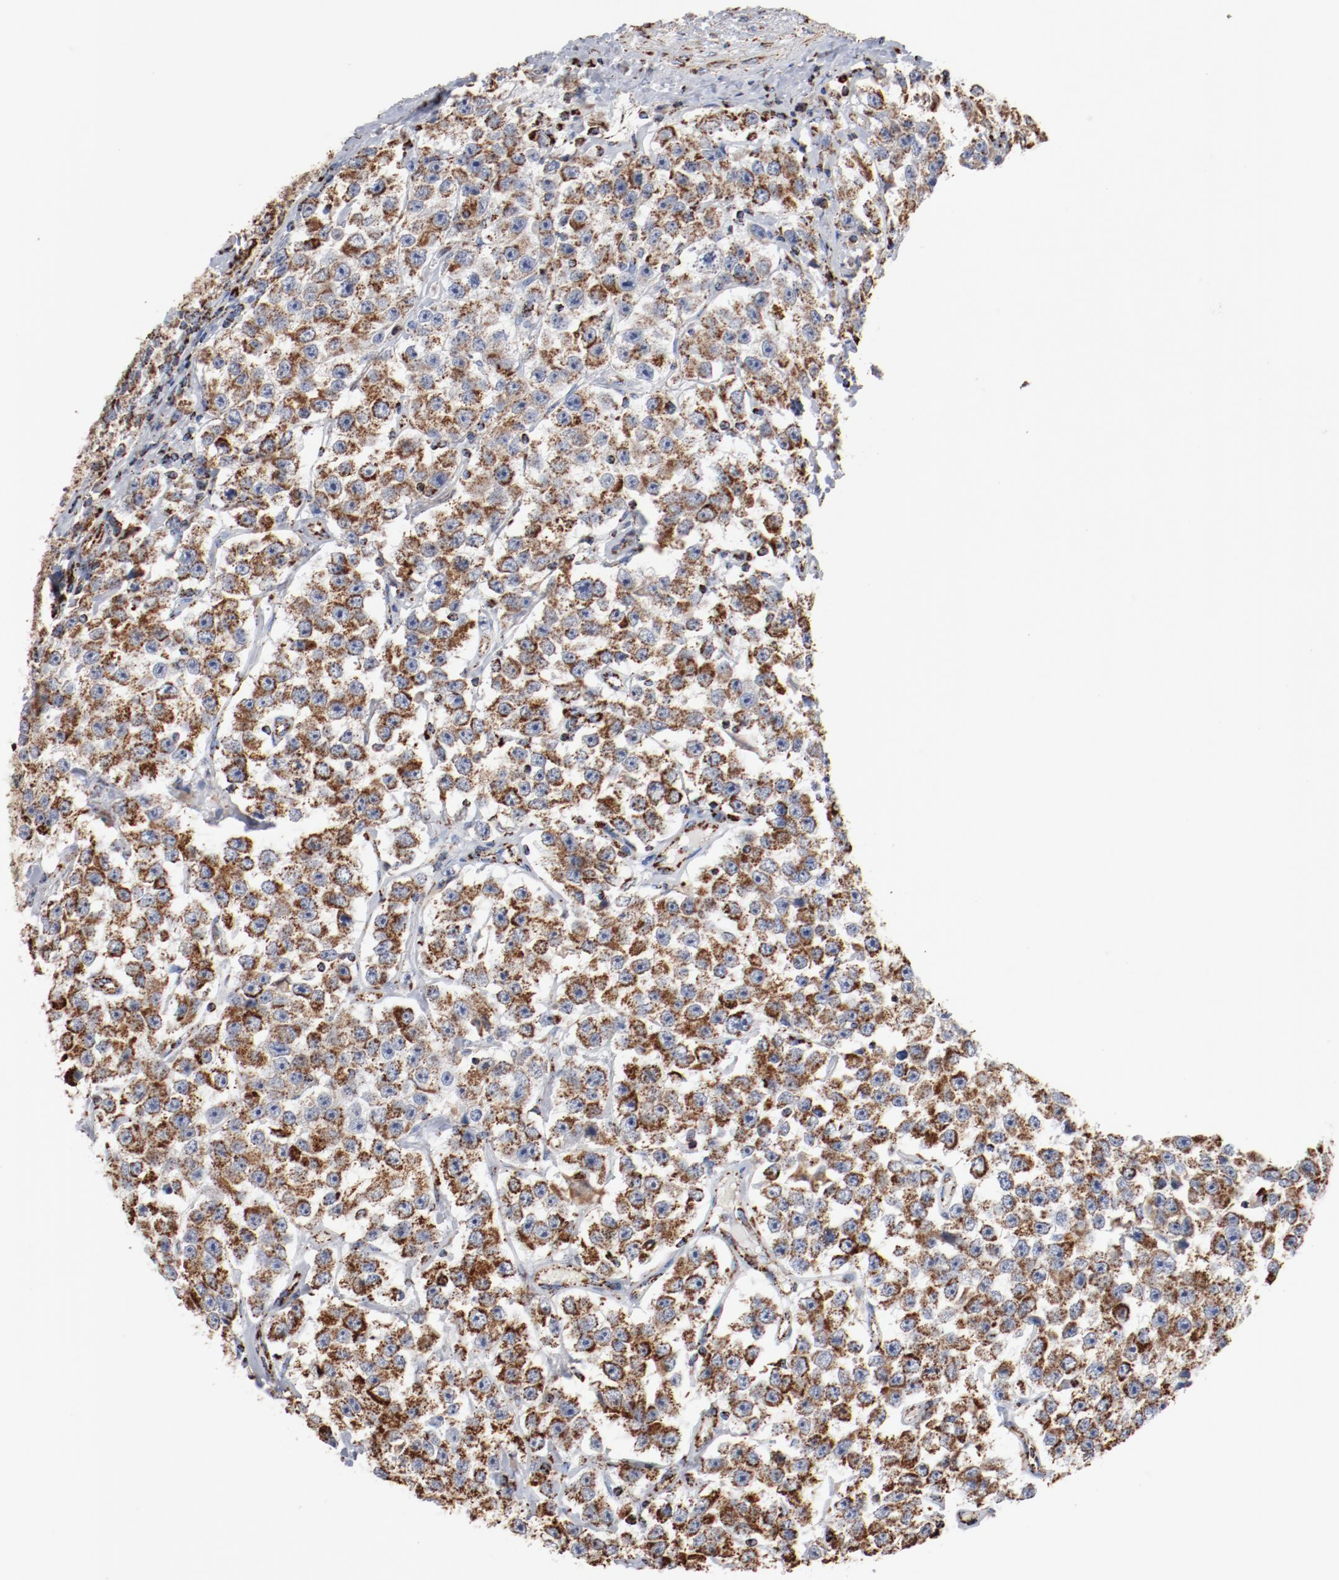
{"staining": {"intensity": "strong", "quantity": ">75%", "location": "cytoplasmic/membranous"}, "tissue": "testis cancer", "cell_type": "Tumor cells", "image_type": "cancer", "snomed": [{"axis": "morphology", "description": "Seminoma, NOS"}, {"axis": "topography", "description": "Testis"}], "caption": "There is high levels of strong cytoplasmic/membranous expression in tumor cells of seminoma (testis), as demonstrated by immunohistochemical staining (brown color).", "gene": "NDUFS4", "patient": {"sex": "male", "age": 52}}